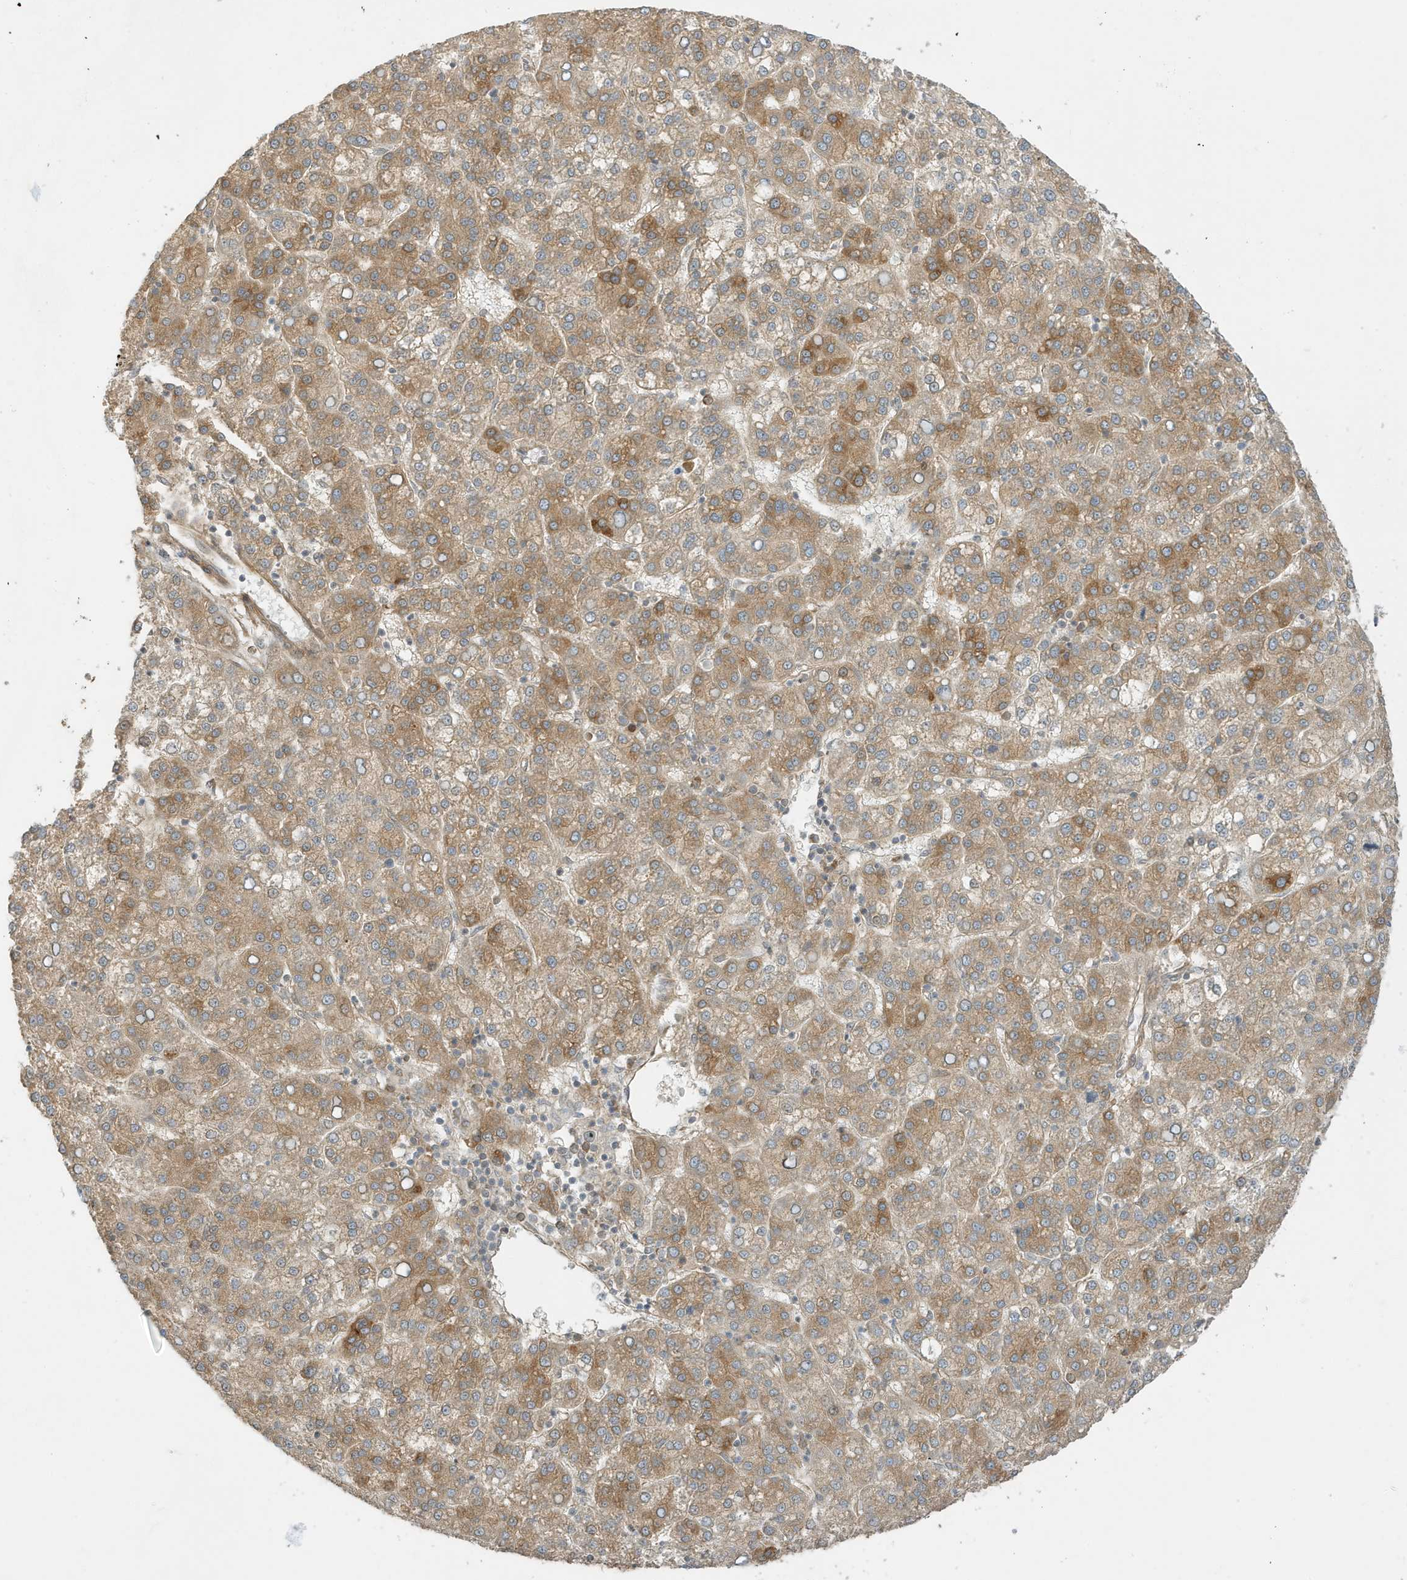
{"staining": {"intensity": "moderate", "quantity": ">75%", "location": "cytoplasmic/membranous"}, "tissue": "liver cancer", "cell_type": "Tumor cells", "image_type": "cancer", "snomed": [{"axis": "morphology", "description": "Carcinoma, Hepatocellular, NOS"}, {"axis": "topography", "description": "Liver"}], "caption": "Liver cancer was stained to show a protein in brown. There is medium levels of moderate cytoplasmic/membranous positivity in approximately >75% of tumor cells.", "gene": "SCARF2", "patient": {"sex": "female", "age": 58}}